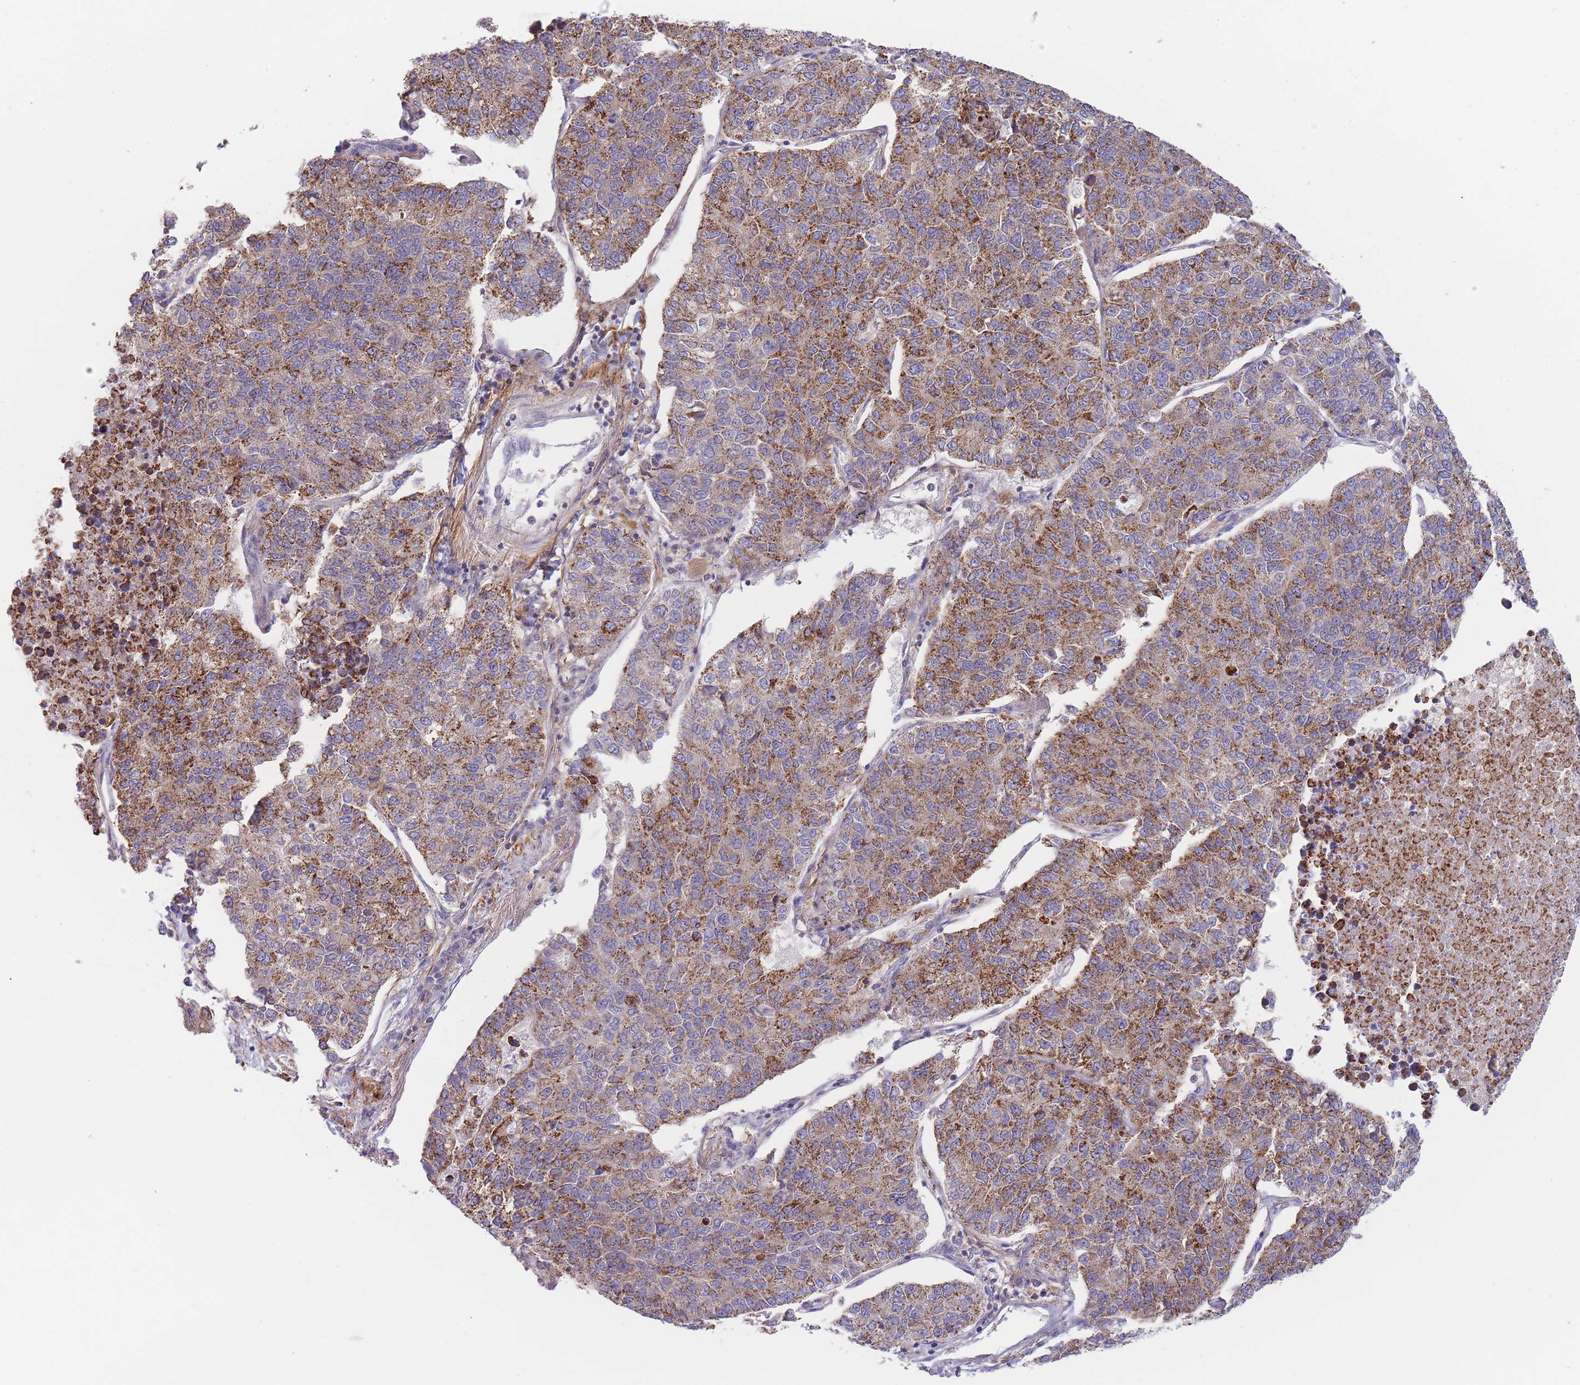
{"staining": {"intensity": "moderate", "quantity": ">75%", "location": "cytoplasmic/membranous"}, "tissue": "lung cancer", "cell_type": "Tumor cells", "image_type": "cancer", "snomed": [{"axis": "morphology", "description": "Adenocarcinoma, NOS"}, {"axis": "topography", "description": "Lung"}], "caption": "Immunohistochemical staining of lung cancer demonstrates medium levels of moderate cytoplasmic/membranous protein expression in about >75% of tumor cells. (brown staining indicates protein expression, while blue staining denotes nuclei).", "gene": "SLC25A42", "patient": {"sex": "male", "age": 49}}